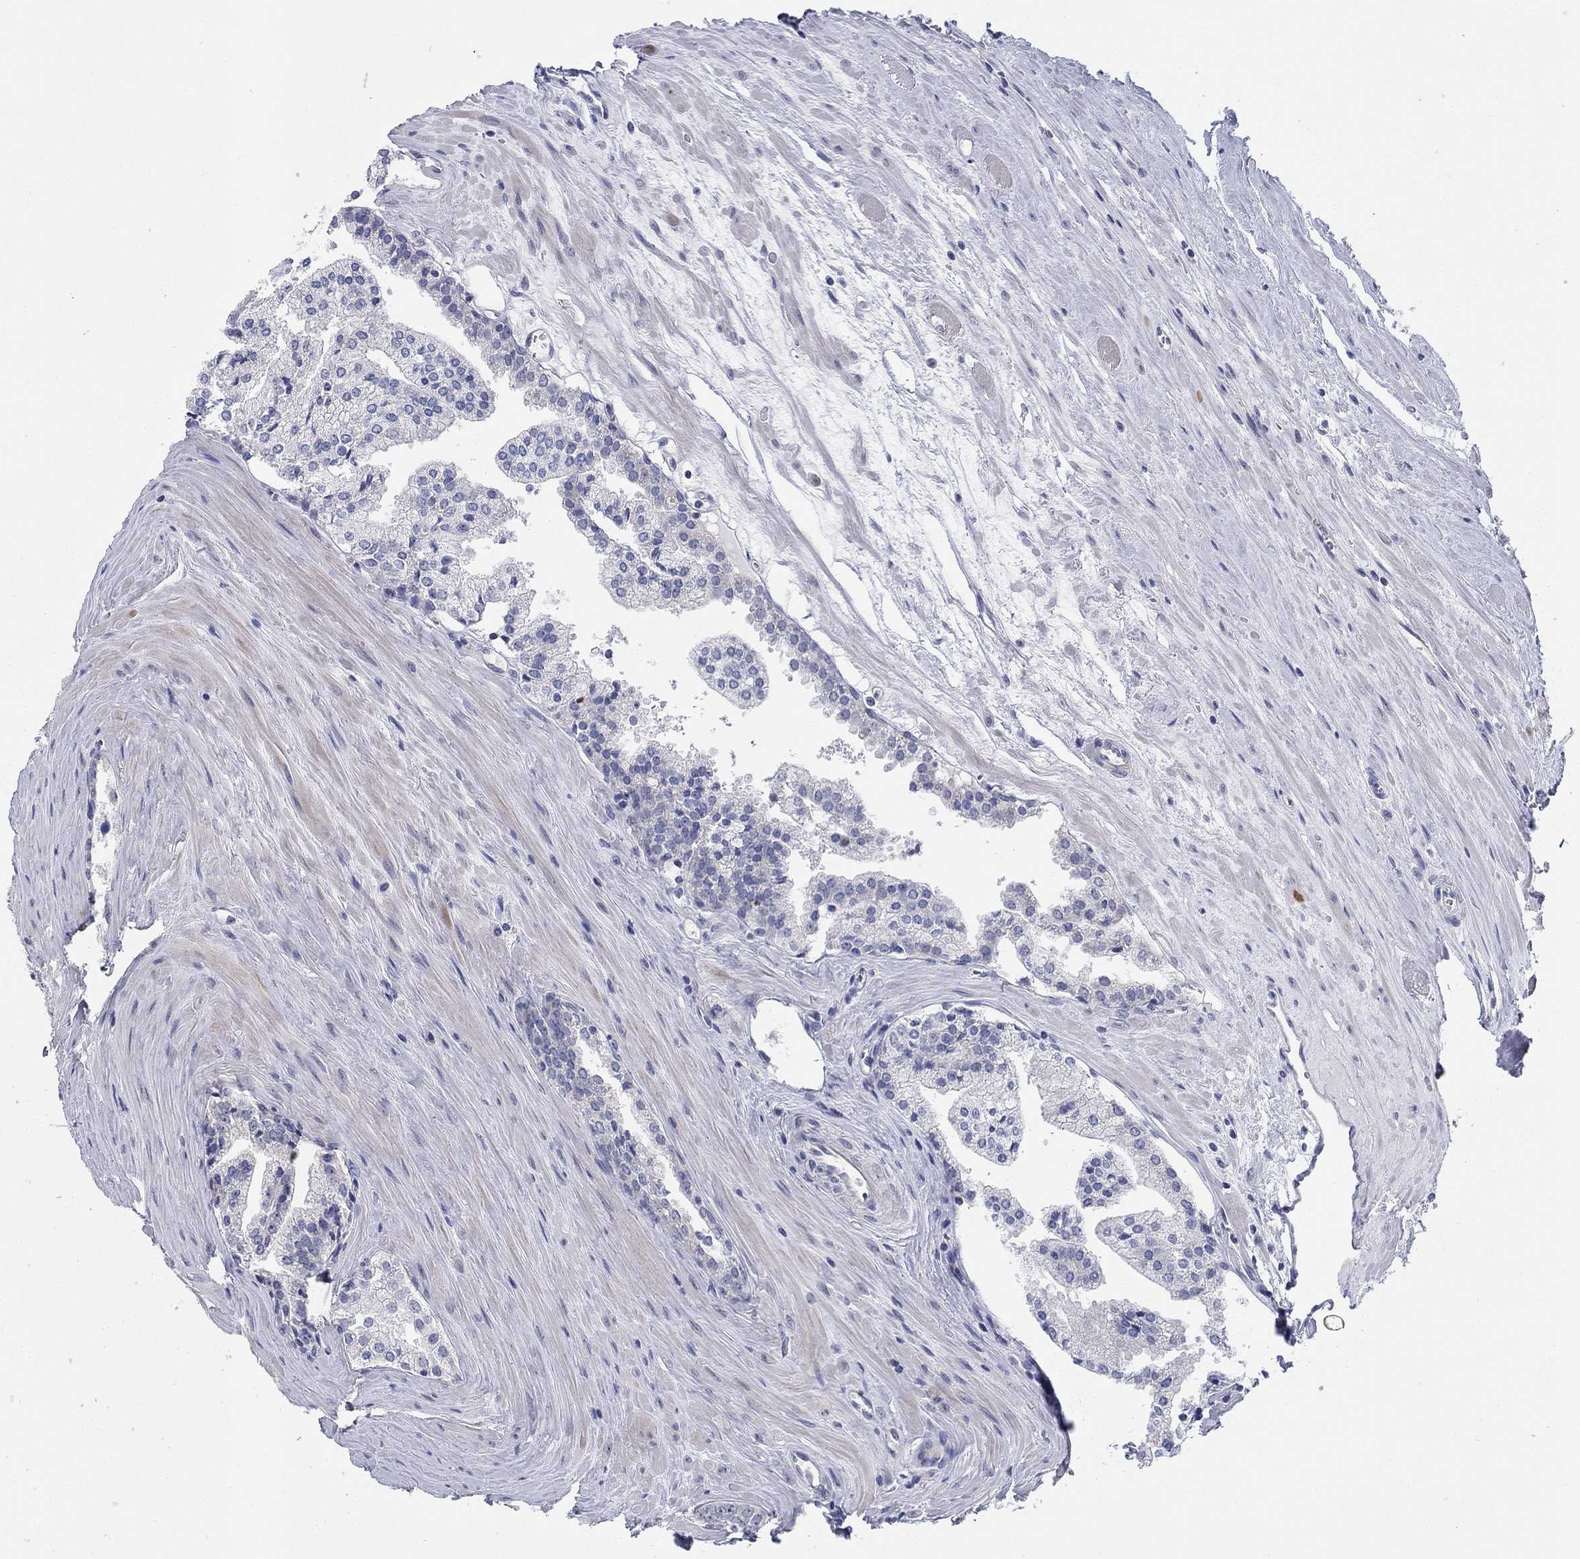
{"staining": {"intensity": "negative", "quantity": "none", "location": "none"}, "tissue": "prostate cancer", "cell_type": "Tumor cells", "image_type": "cancer", "snomed": [{"axis": "morphology", "description": "Adenocarcinoma, NOS"}, {"axis": "topography", "description": "Prostate"}], "caption": "IHC histopathology image of prostate cancer (adenocarcinoma) stained for a protein (brown), which displays no staining in tumor cells.", "gene": "SMIM18", "patient": {"sex": "male", "age": 72}}